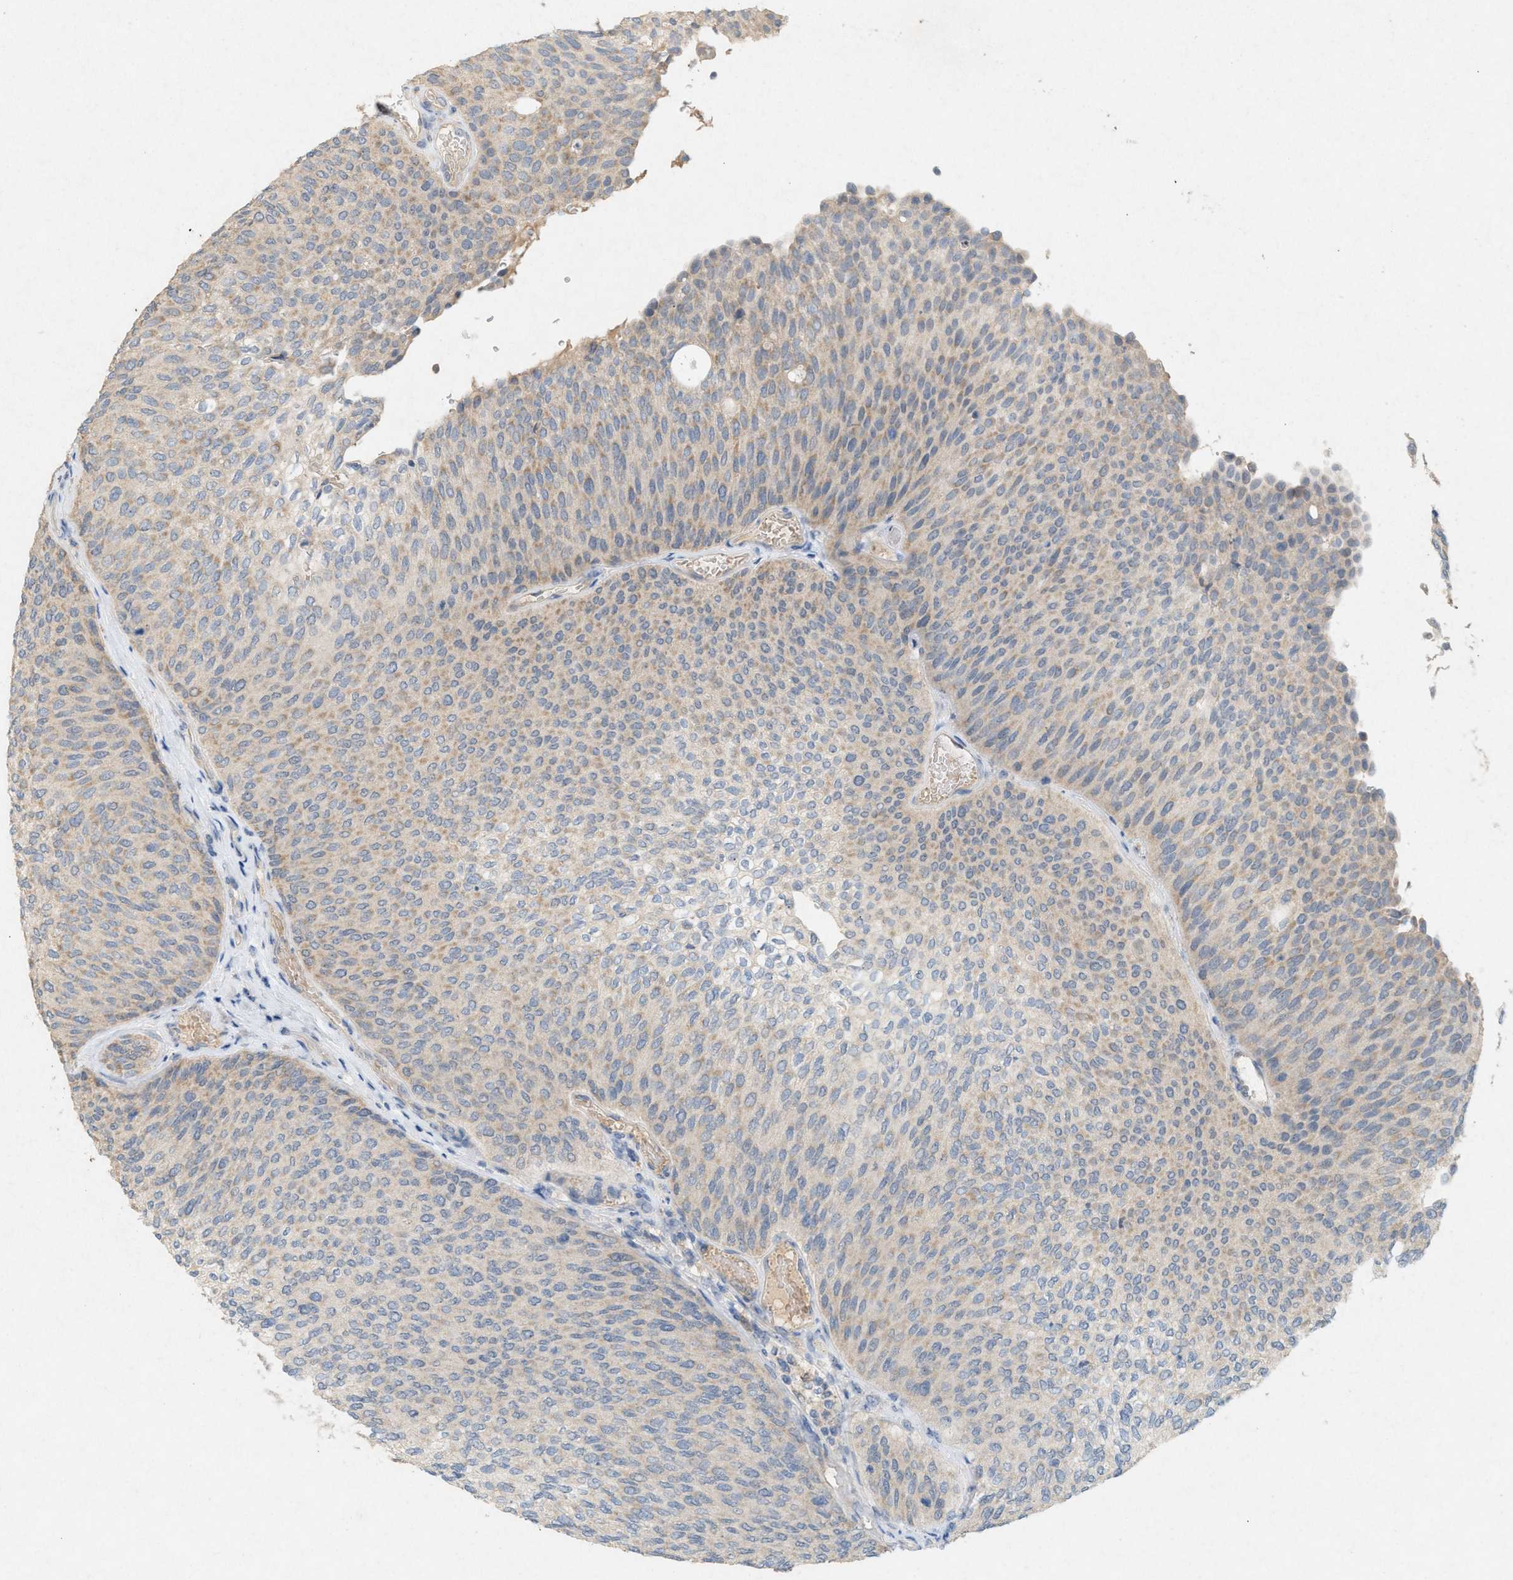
{"staining": {"intensity": "weak", "quantity": "25%-75%", "location": "cytoplasmic/membranous"}, "tissue": "urothelial cancer", "cell_type": "Tumor cells", "image_type": "cancer", "snomed": [{"axis": "morphology", "description": "Urothelial carcinoma, Low grade"}, {"axis": "topography", "description": "Urinary bladder"}], "caption": "IHC of human urothelial cancer reveals low levels of weak cytoplasmic/membranous expression in approximately 25%-75% of tumor cells. Using DAB (3,3'-diaminobenzidine) (brown) and hematoxylin (blue) stains, captured at high magnification using brightfield microscopy.", "gene": "DCAF7", "patient": {"sex": "female", "age": 79}}